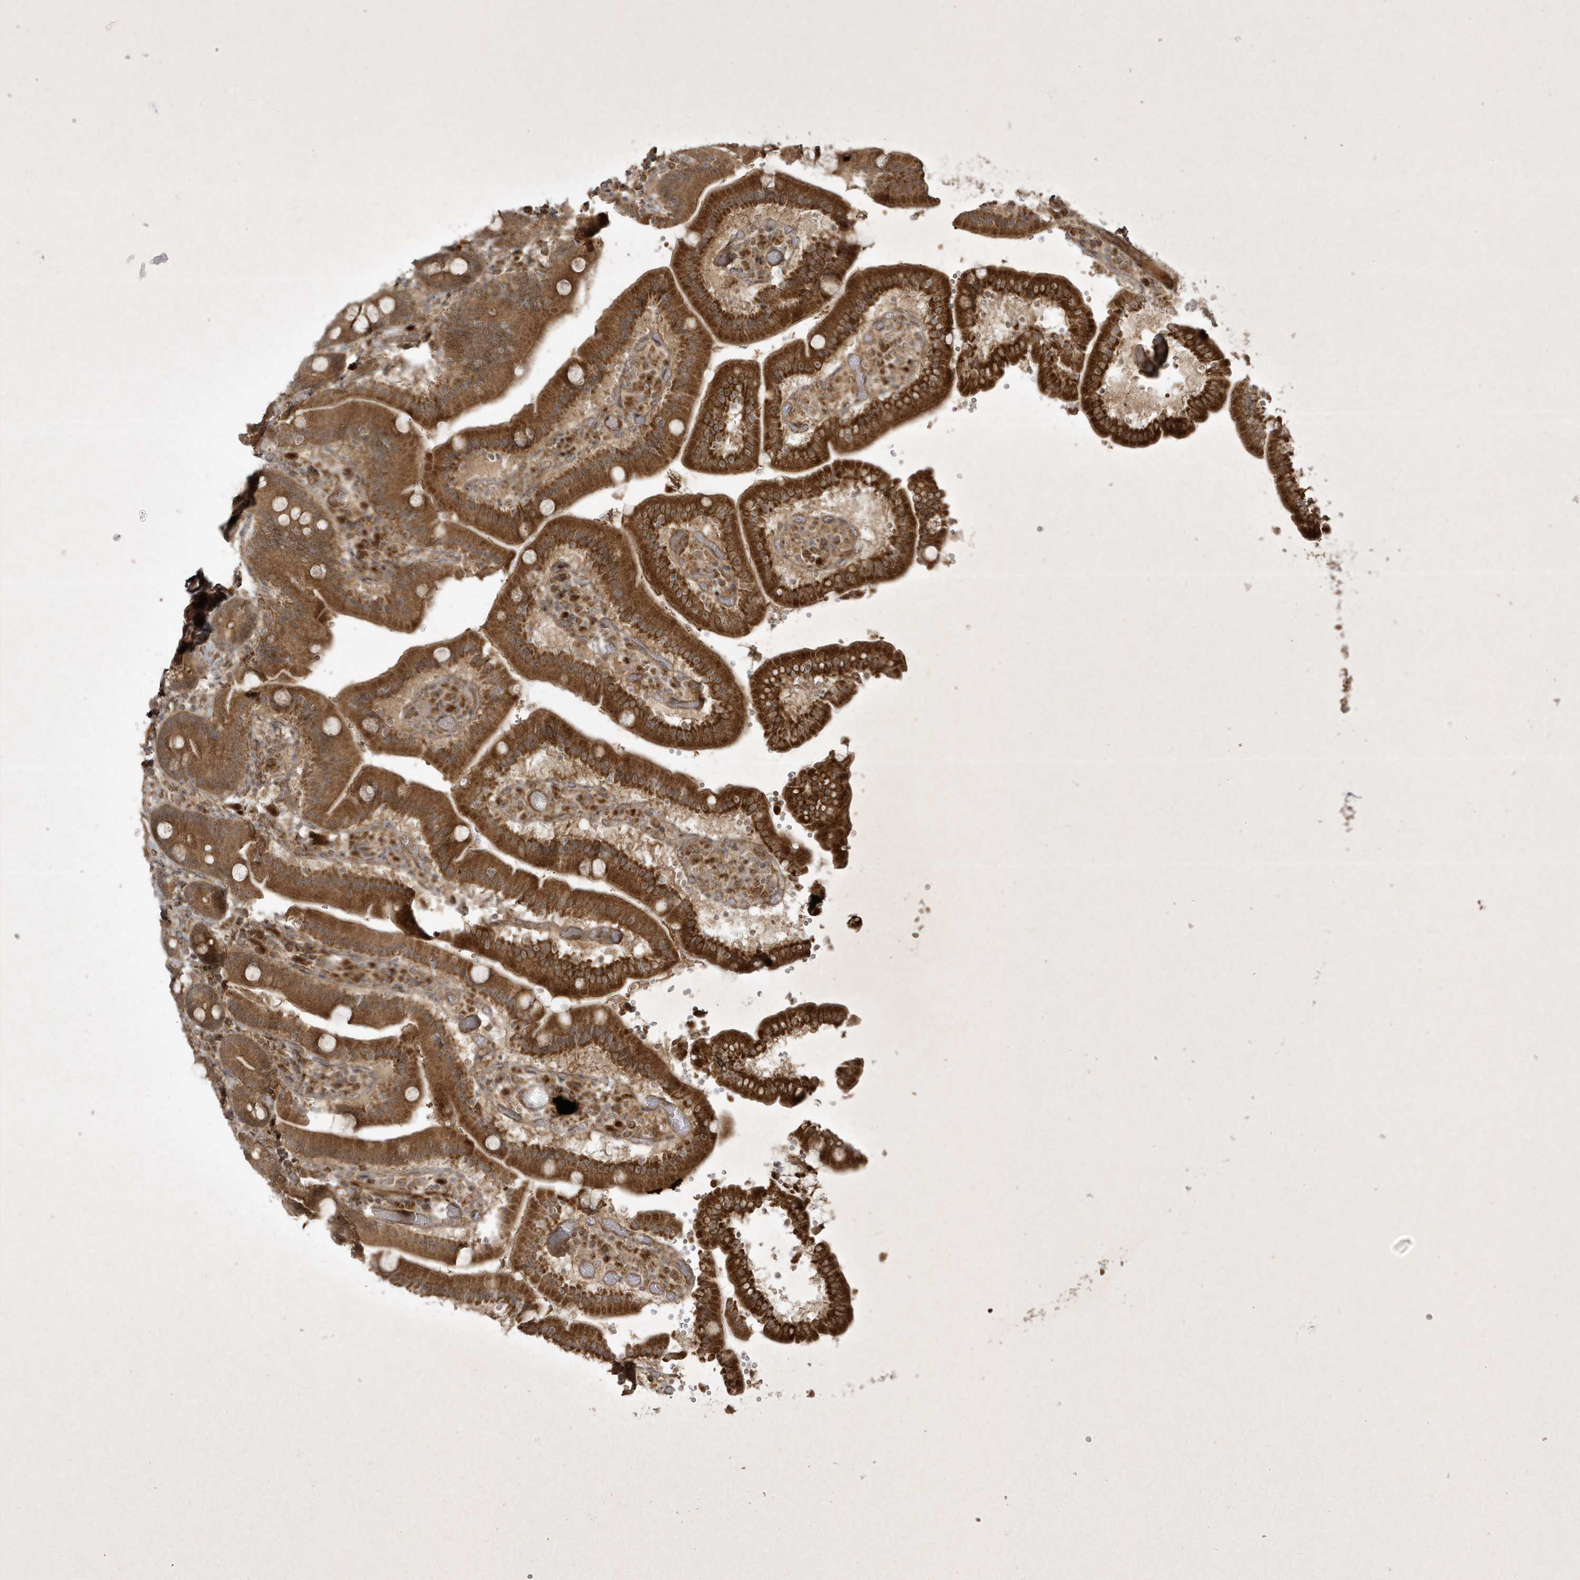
{"staining": {"intensity": "strong", "quantity": ">75%", "location": "cytoplasmic/membranous"}, "tissue": "duodenum", "cell_type": "Glandular cells", "image_type": "normal", "snomed": [{"axis": "morphology", "description": "Normal tissue, NOS"}, {"axis": "topography", "description": "Duodenum"}], "caption": "Duodenum stained with a brown dye demonstrates strong cytoplasmic/membranous positive expression in approximately >75% of glandular cells.", "gene": "FAM83C", "patient": {"sex": "female", "age": 62}}